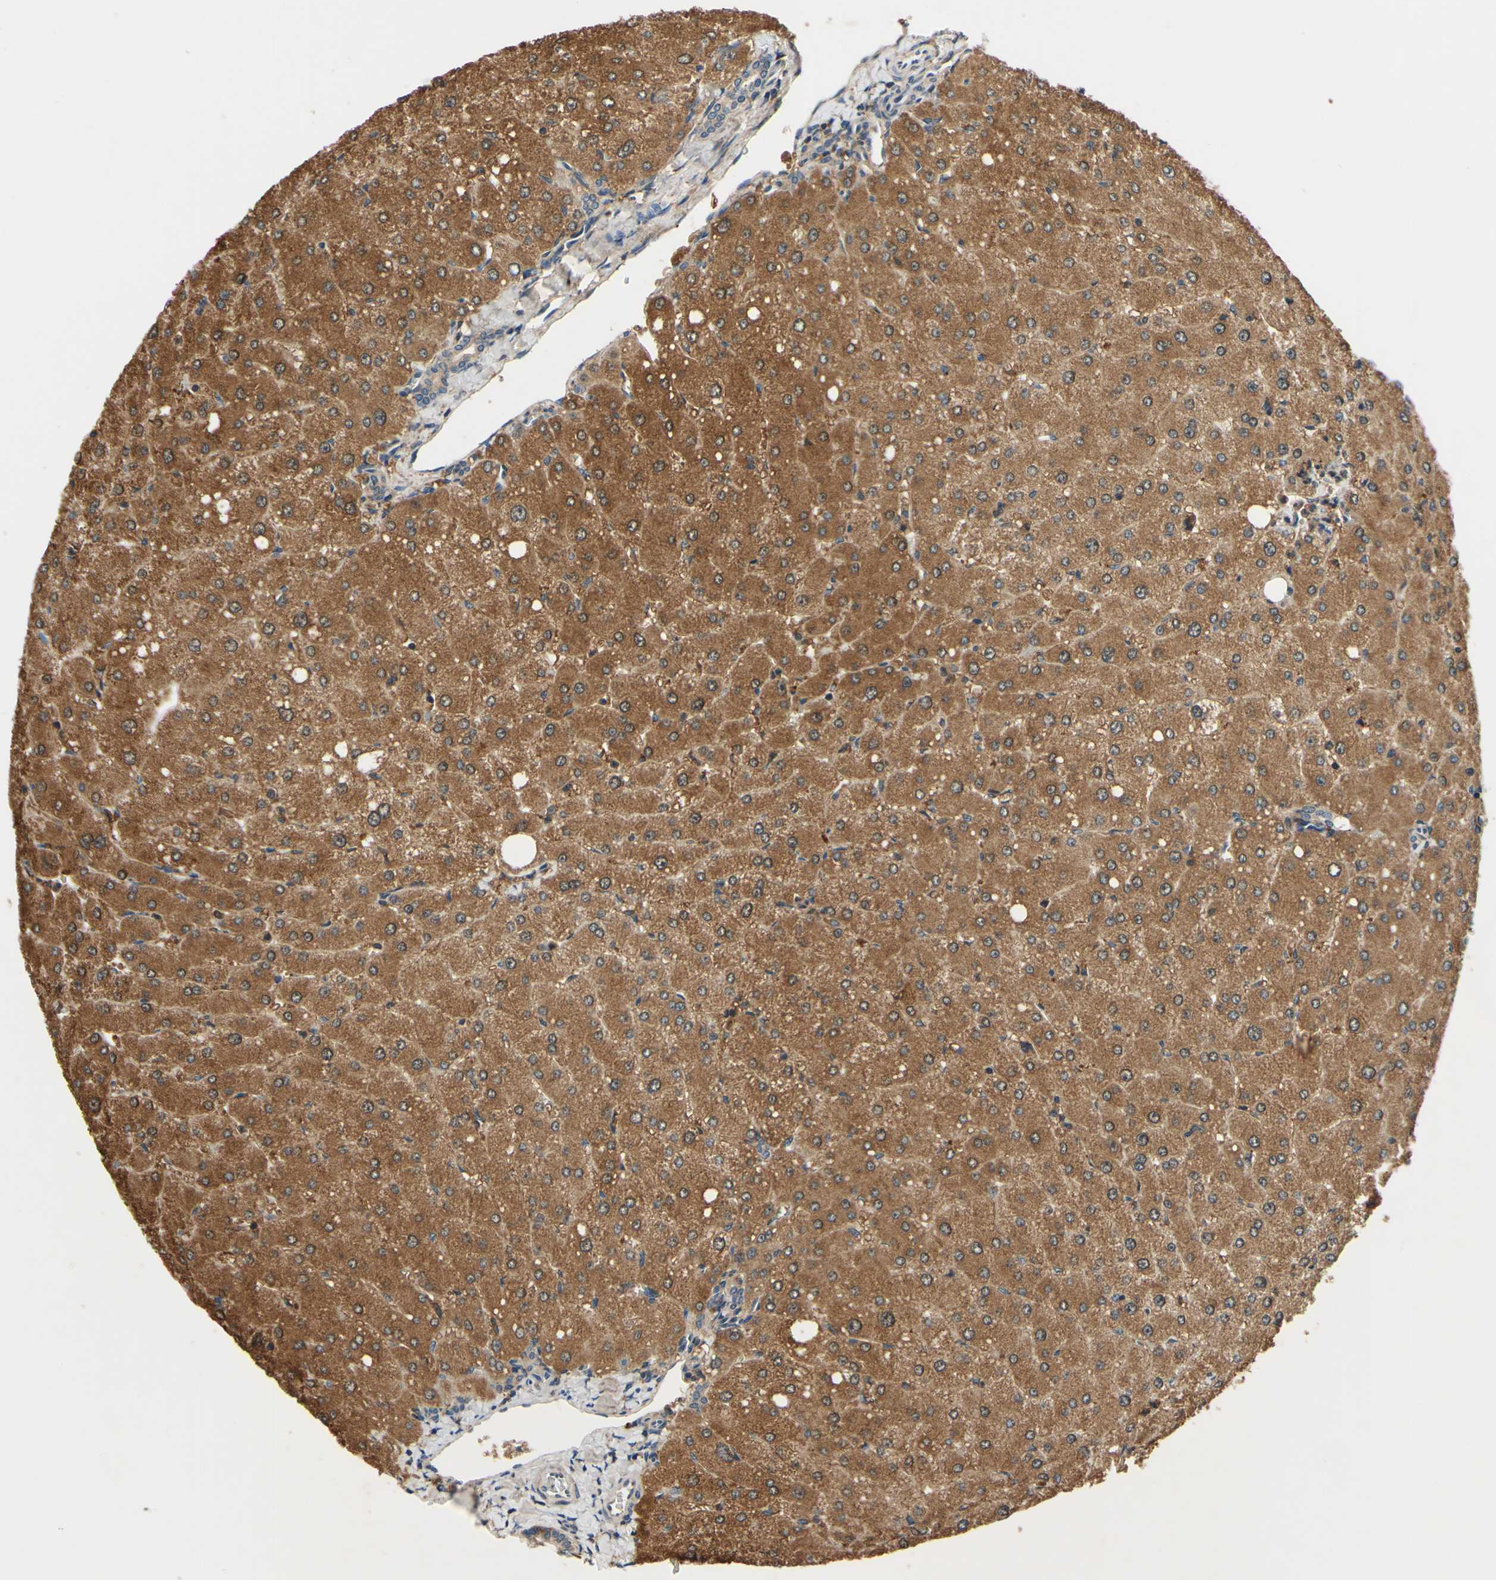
{"staining": {"intensity": "negative", "quantity": "none", "location": "none"}, "tissue": "liver", "cell_type": "Cholangiocytes", "image_type": "normal", "snomed": [{"axis": "morphology", "description": "Normal tissue, NOS"}, {"axis": "topography", "description": "Liver"}], "caption": "The micrograph reveals no significant expression in cholangiocytes of liver.", "gene": "PLA2G4A", "patient": {"sex": "male", "age": 55}}